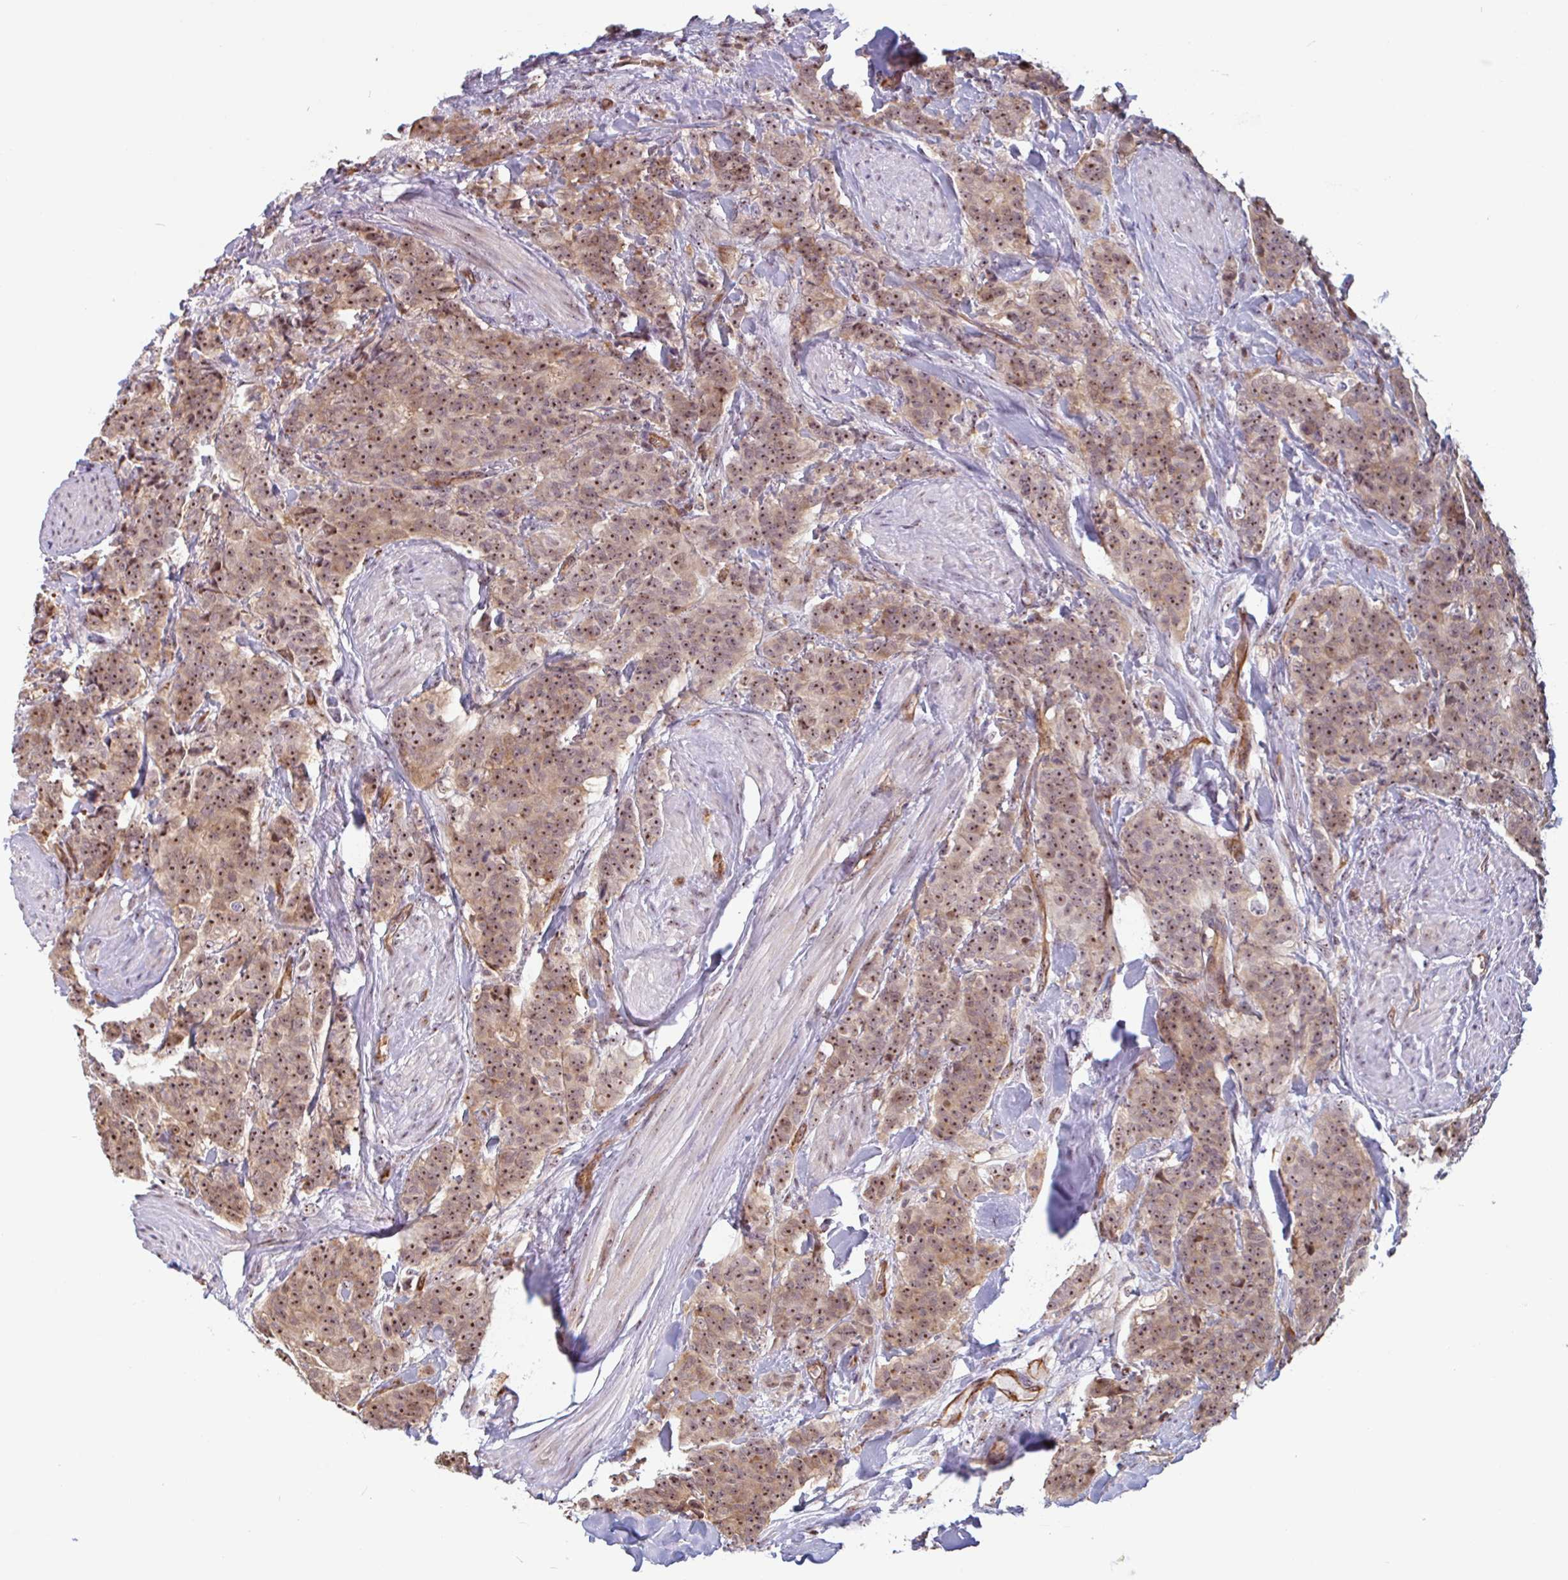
{"staining": {"intensity": "moderate", "quantity": ">75%", "location": "nuclear"}, "tissue": "breast cancer", "cell_type": "Tumor cells", "image_type": "cancer", "snomed": [{"axis": "morphology", "description": "Duct carcinoma"}, {"axis": "topography", "description": "Breast"}], "caption": "This photomicrograph demonstrates IHC staining of human breast cancer, with medium moderate nuclear staining in about >75% of tumor cells.", "gene": "ZNF689", "patient": {"sex": "female", "age": 40}}